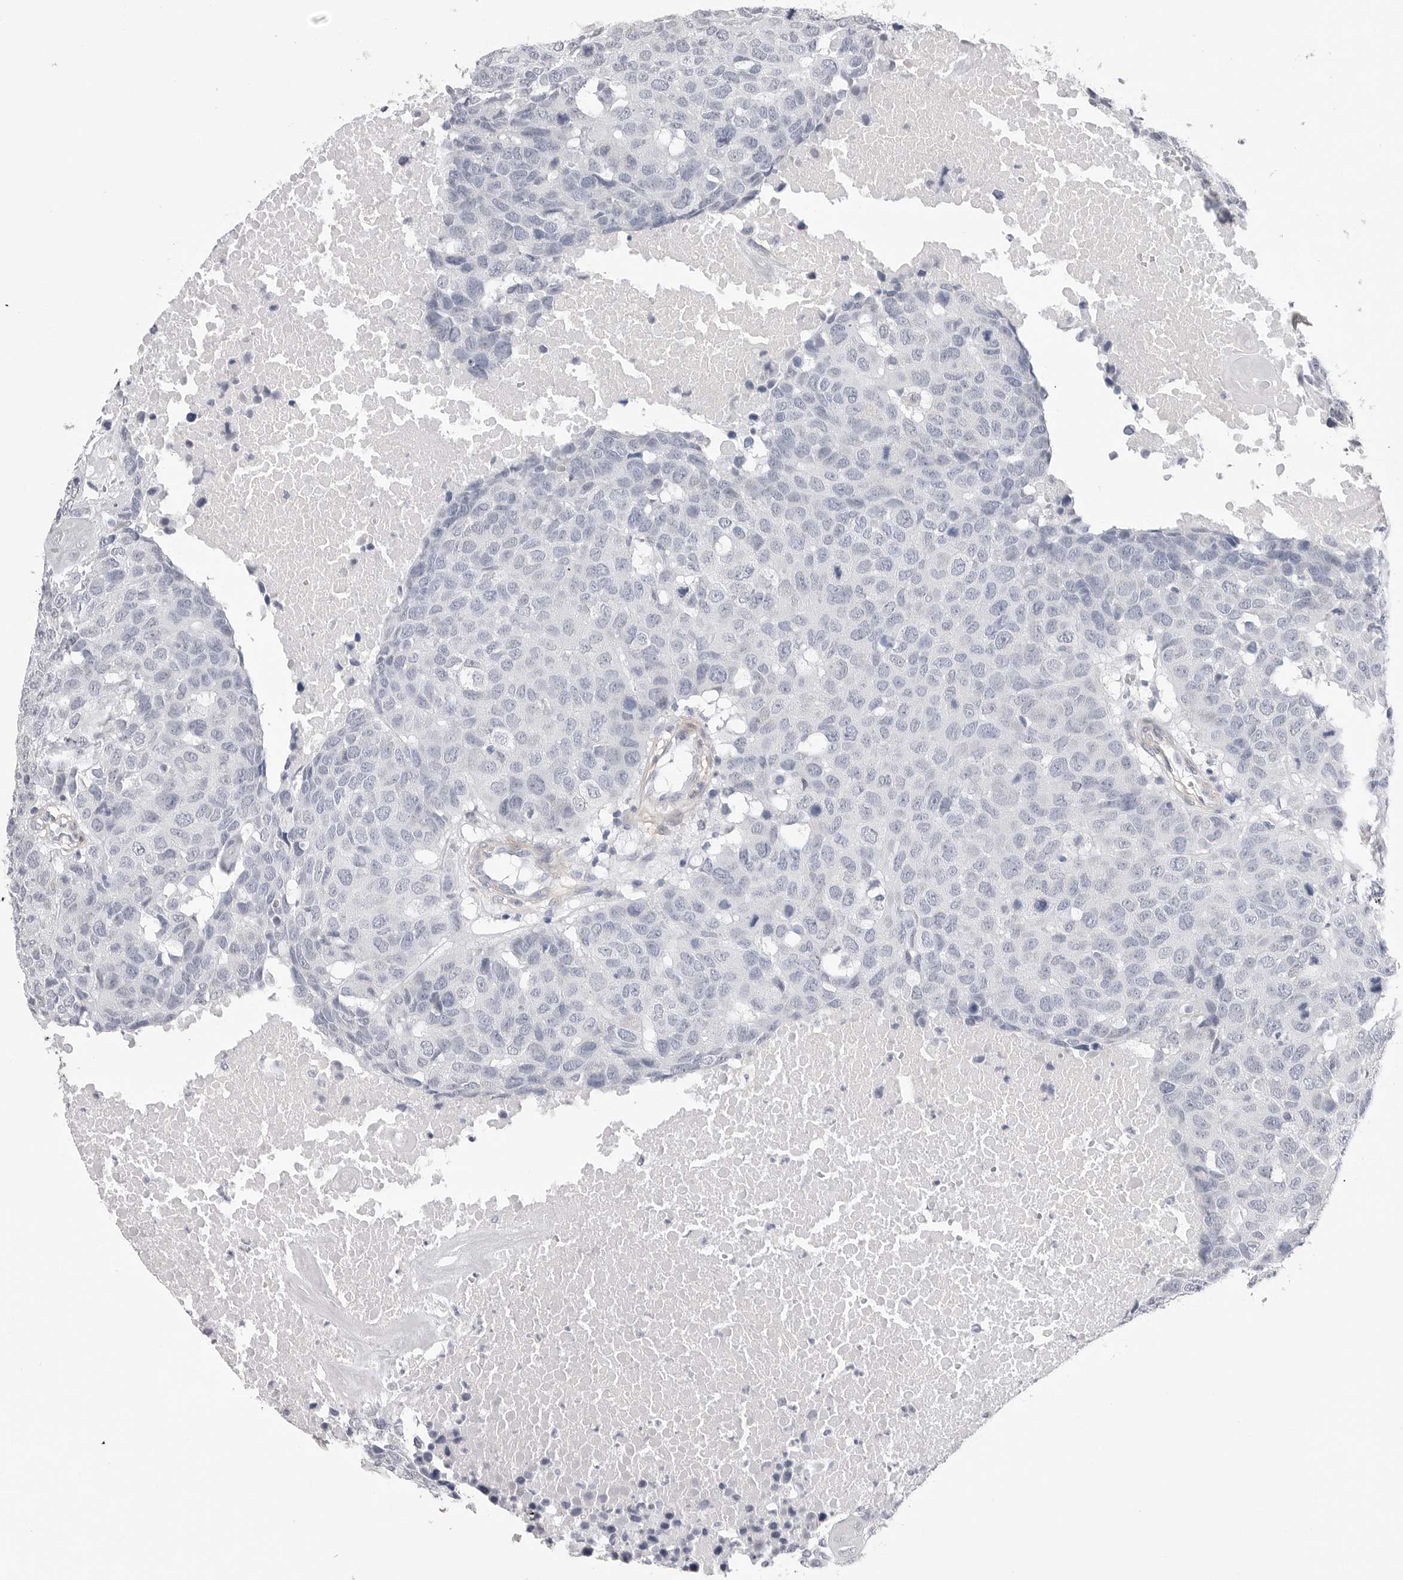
{"staining": {"intensity": "negative", "quantity": "none", "location": "none"}, "tissue": "head and neck cancer", "cell_type": "Tumor cells", "image_type": "cancer", "snomed": [{"axis": "morphology", "description": "Squamous cell carcinoma, NOS"}, {"axis": "topography", "description": "Head-Neck"}], "caption": "A high-resolution photomicrograph shows immunohistochemistry staining of squamous cell carcinoma (head and neck), which shows no significant positivity in tumor cells.", "gene": "AKAP12", "patient": {"sex": "male", "age": 66}}